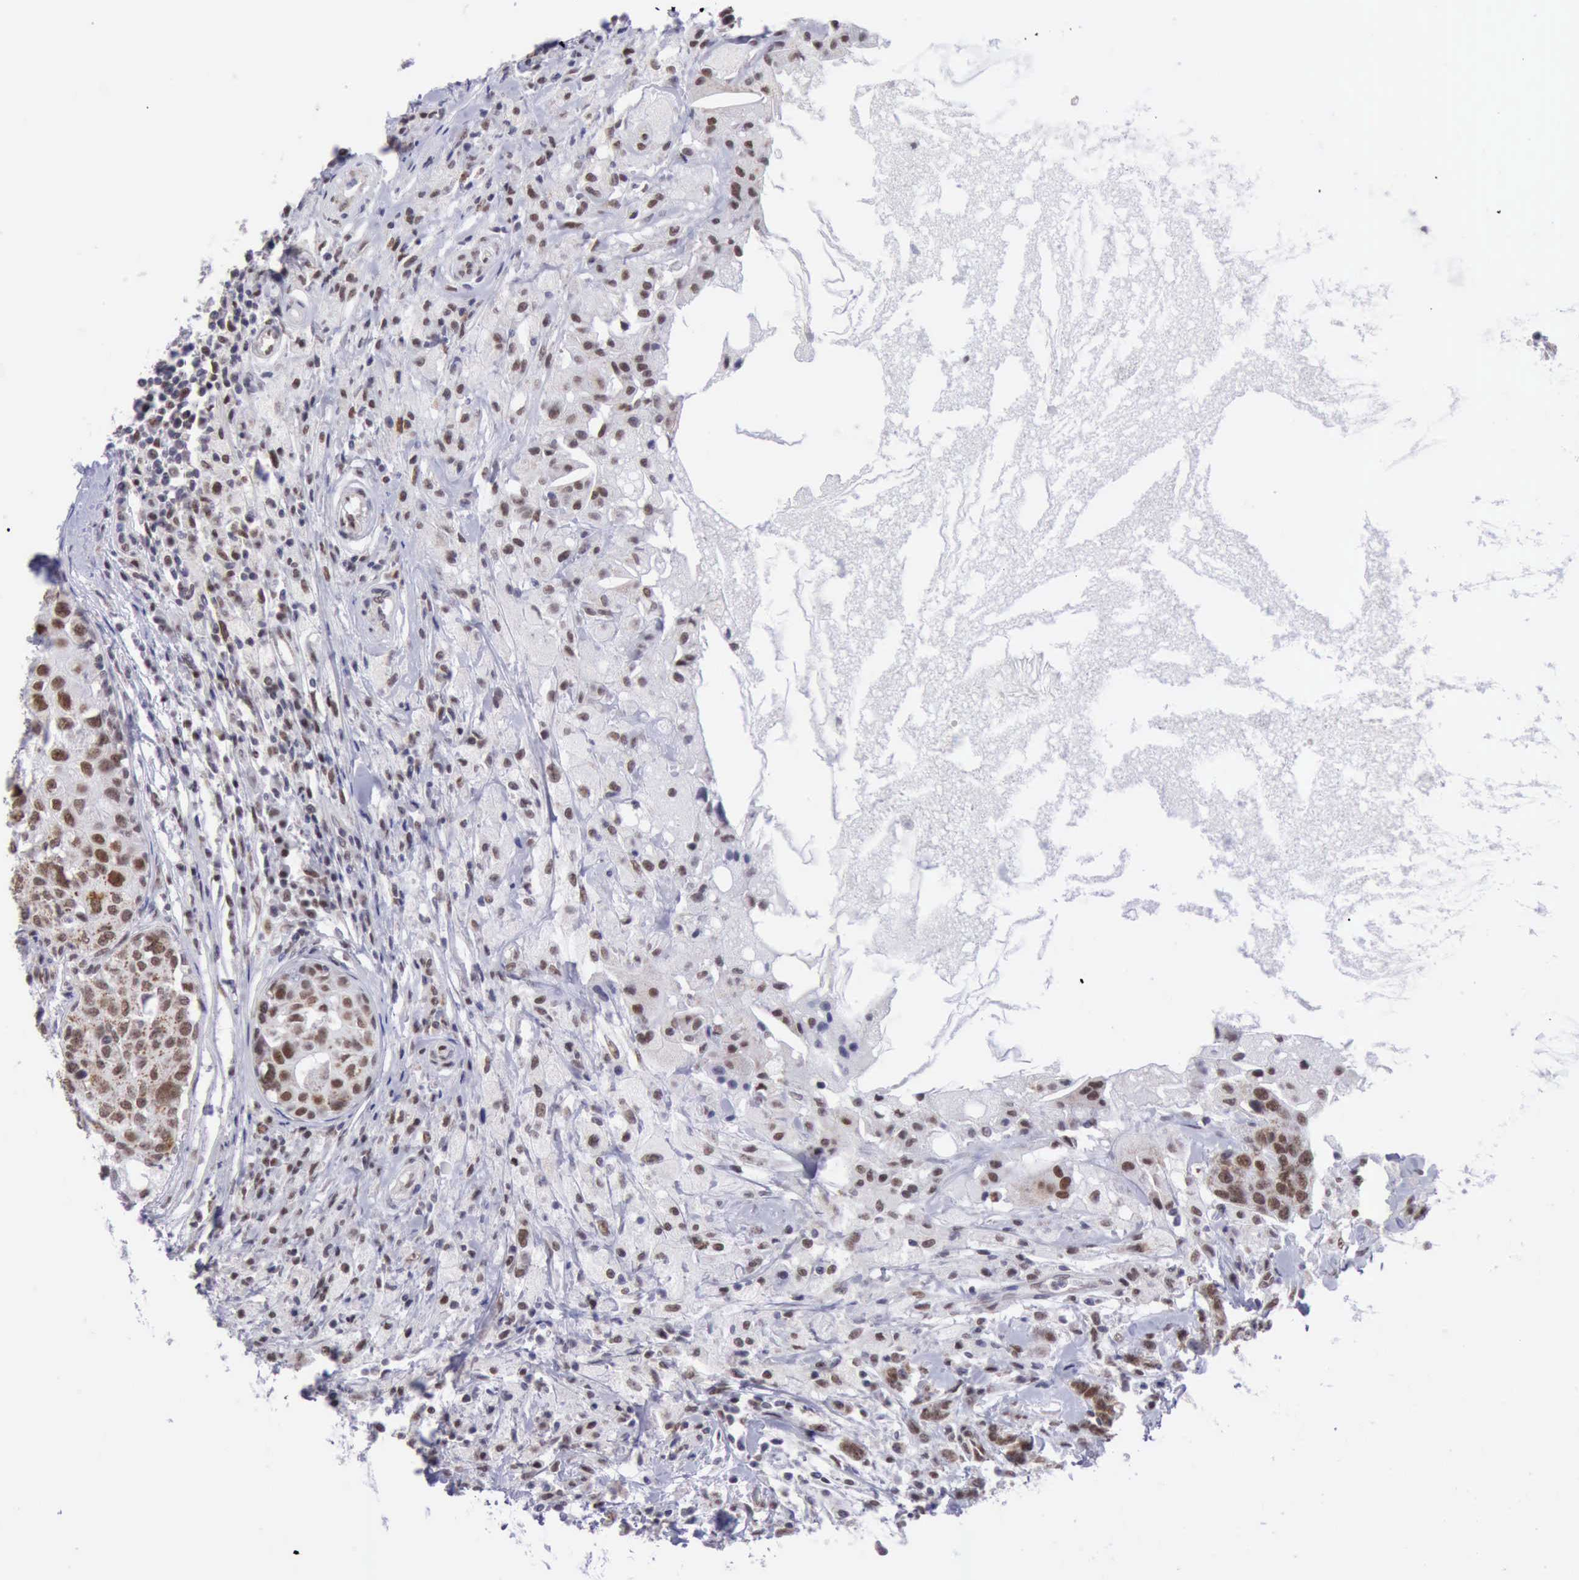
{"staining": {"intensity": "moderate", "quantity": ">75%", "location": "nuclear"}, "tissue": "breast cancer", "cell_type": "Tumor cells", "image_type": "cancer", "snomed": [{"axis": "morphology", "description": "Duct carcinoma"}, {"axis": "topography", "description": "Breast"}], "caption": "Protein expression analysis of breast cancer shows moderate nuclear expression in approximately >75% of tumor cells.", "gene": "ERCC4", "patient": {"sex": "female", "age": 27}}